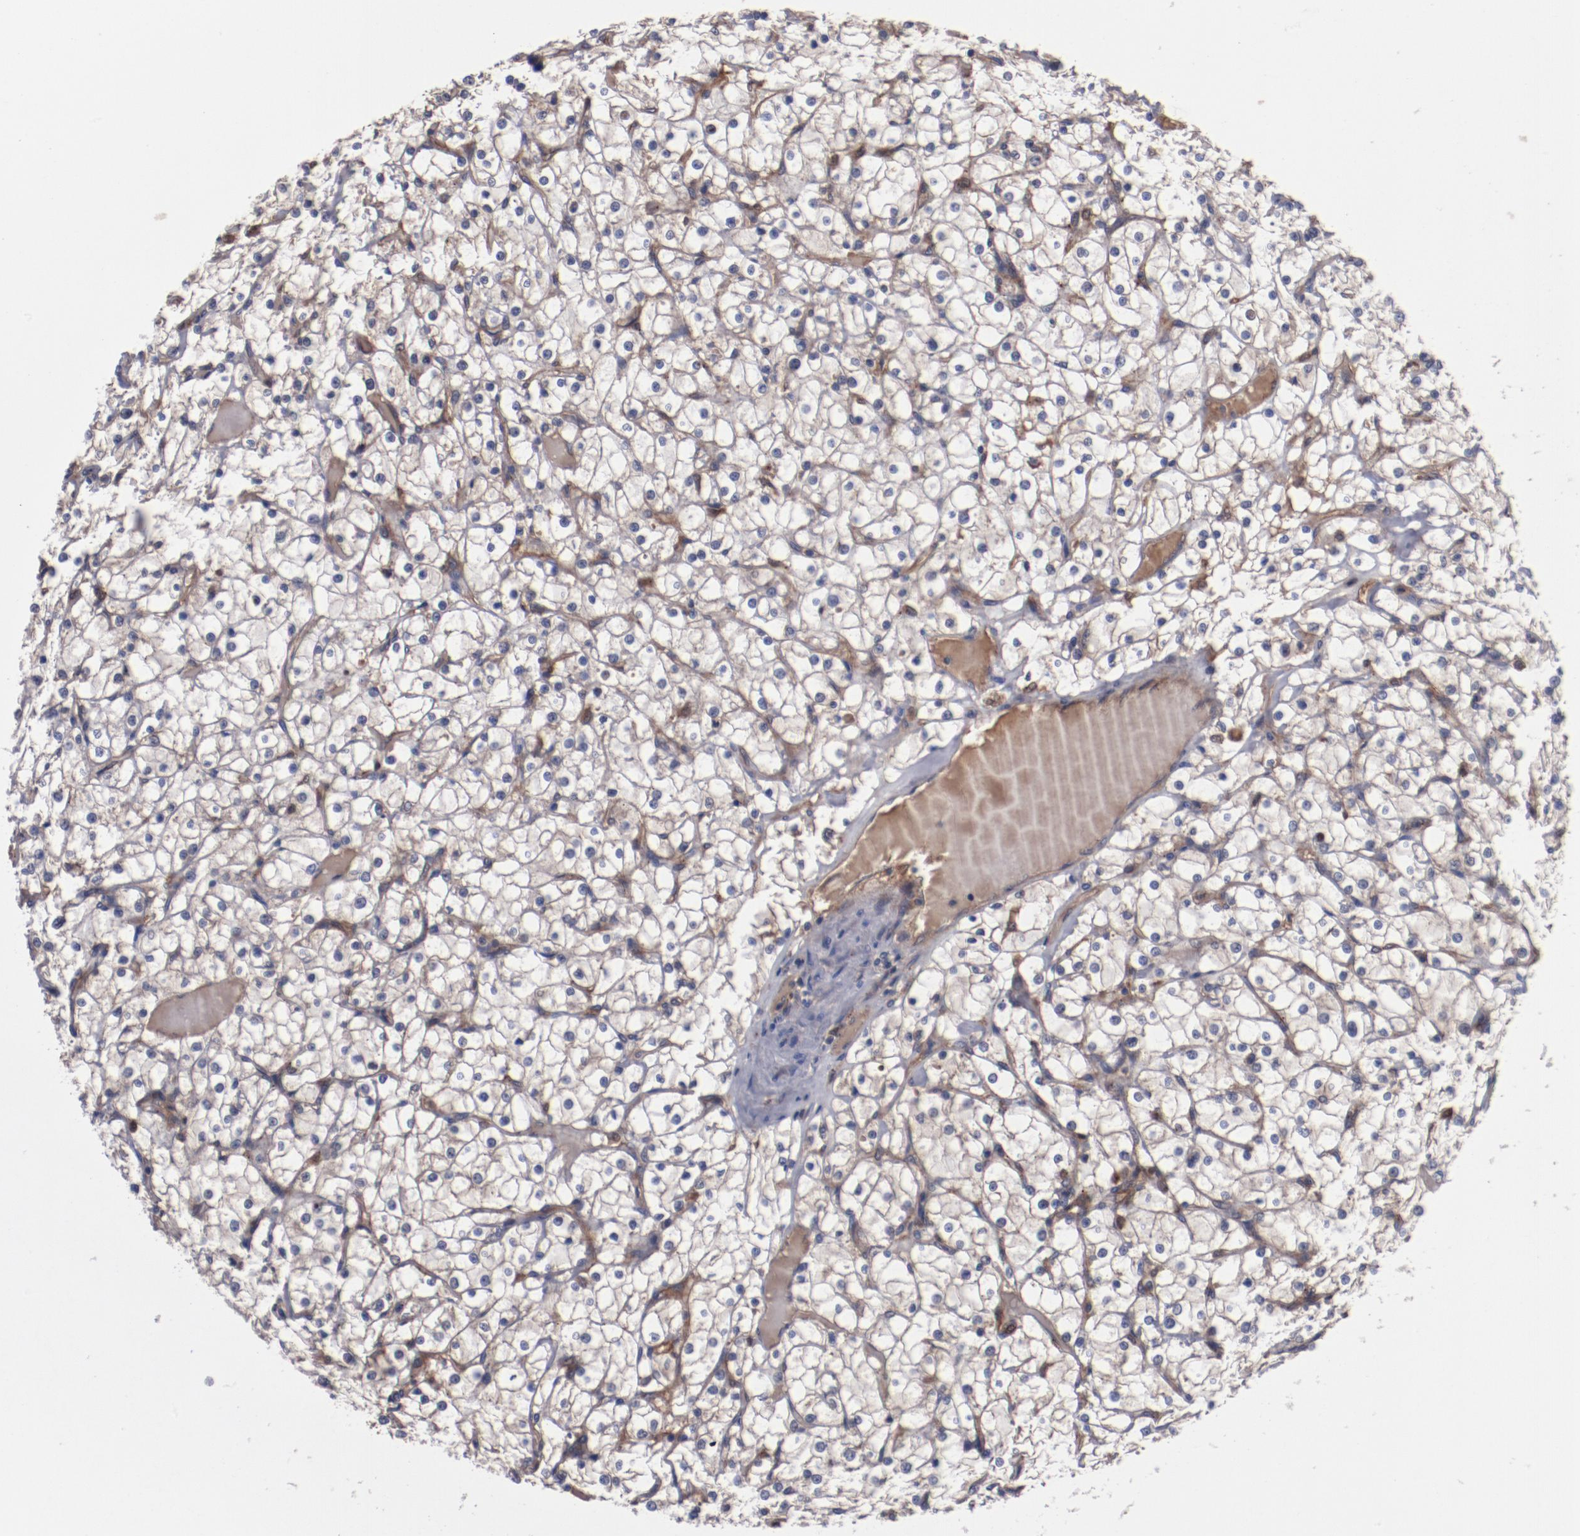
{"staining": {"intensity": "moderate", "quantity": "25%-75%", "location": "cytoplasmic/membranous"}, "tissue": "renal cancer", "cell_type": "Tumor cells", "image_type": "cancer", "snomed": [{"axis": "morphology", "description": "Adenocarcinoma, NOS"}, {"axis": "topography", "description": "Kidney"}], "caption": "Tumor cells exhibit moderate cytoplasmic/membranous positivity in about 25%-75% of cells in renal cancer.", "gene": "DNAAF2", "patient": {"sex": "female", "age": 73}}